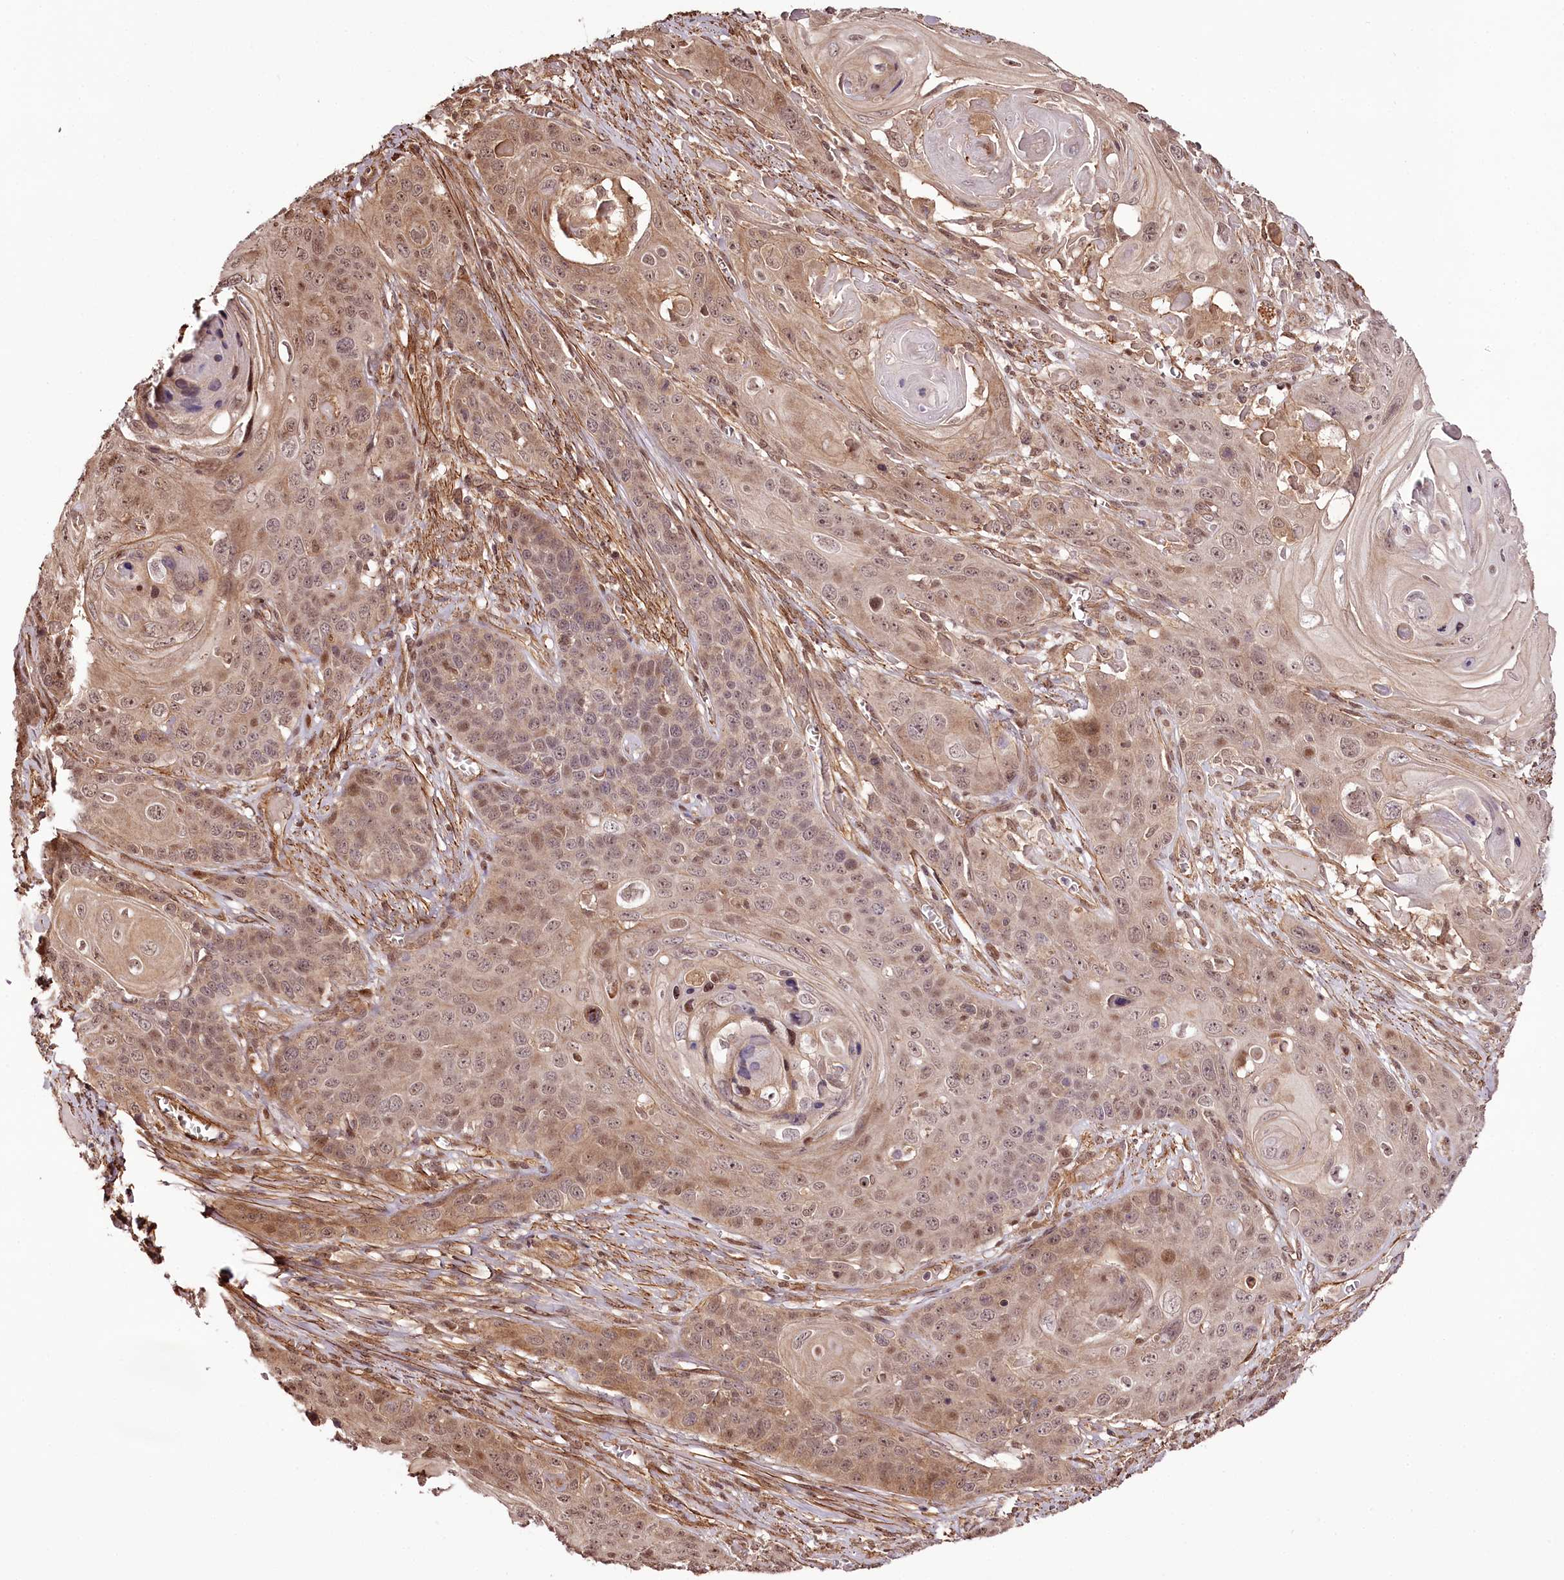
{"staining": {"intensity": "moderate", "quantity": ">75%", "location": "cytoplasmic/membranous,nuclear"}, "tissue": "skin cancer", "cell_type": "Tumor cells", "image_type": "cancer", "snomed": [{"axis": "morphology", "description": "Squamous cell carcinoma, NOS"}, {"axis": "topography", "description": "Skin"}], "caption": "A histopathology image of human skin cancer (squamous cell carcinoma) stained for a protein reveals moderate cytoplasmic/membranous and nuclear brown staining in tumor cells.", "gene": "TTC33", "patient": {"sex": "male", "age": 55}}